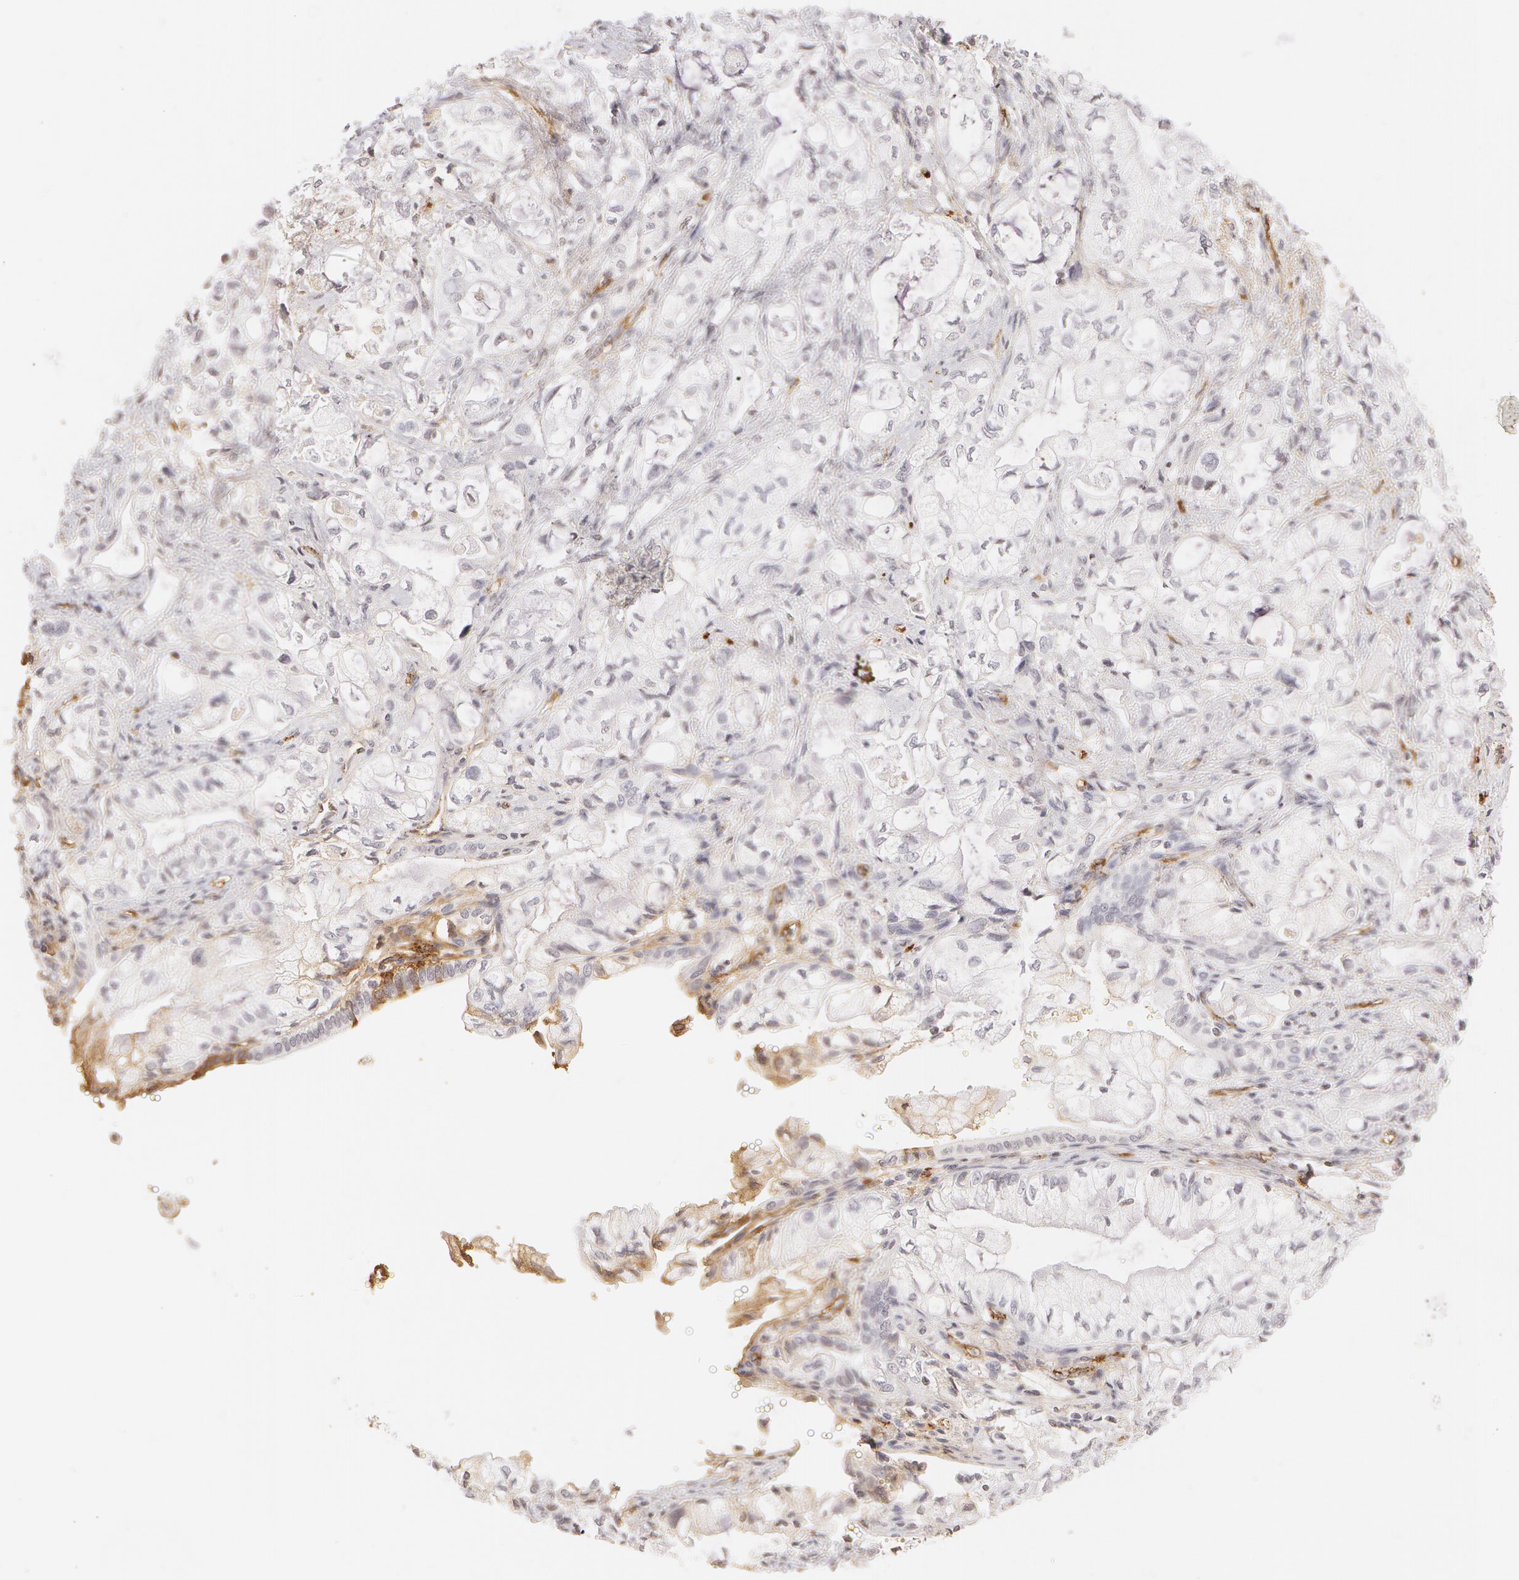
{"staining": {"intensity": "negative", "quantity": "none", "location": "none"}, "tissue": "pancreatic cancer", "cell_type": "Tumor cells", "image_type": "cancer", "snomed": [{"axis": "morphology", "description": "Adenocarcinoma, NOS"}, {"axis": "topography", "description": "Pancreas"}], "caption": "DAB (3,3'-diaminobenzidine) immunohistochemical staining of human pancreatic adenocarcinoma demonstrates no significant positivity in tumor cells. (DAB (3,3'-diaminobenzidine) immunohistochemistry with hematoxylin counter stain).", "gene": "VWF", "patient": {"sex": "male", "age": 79}}